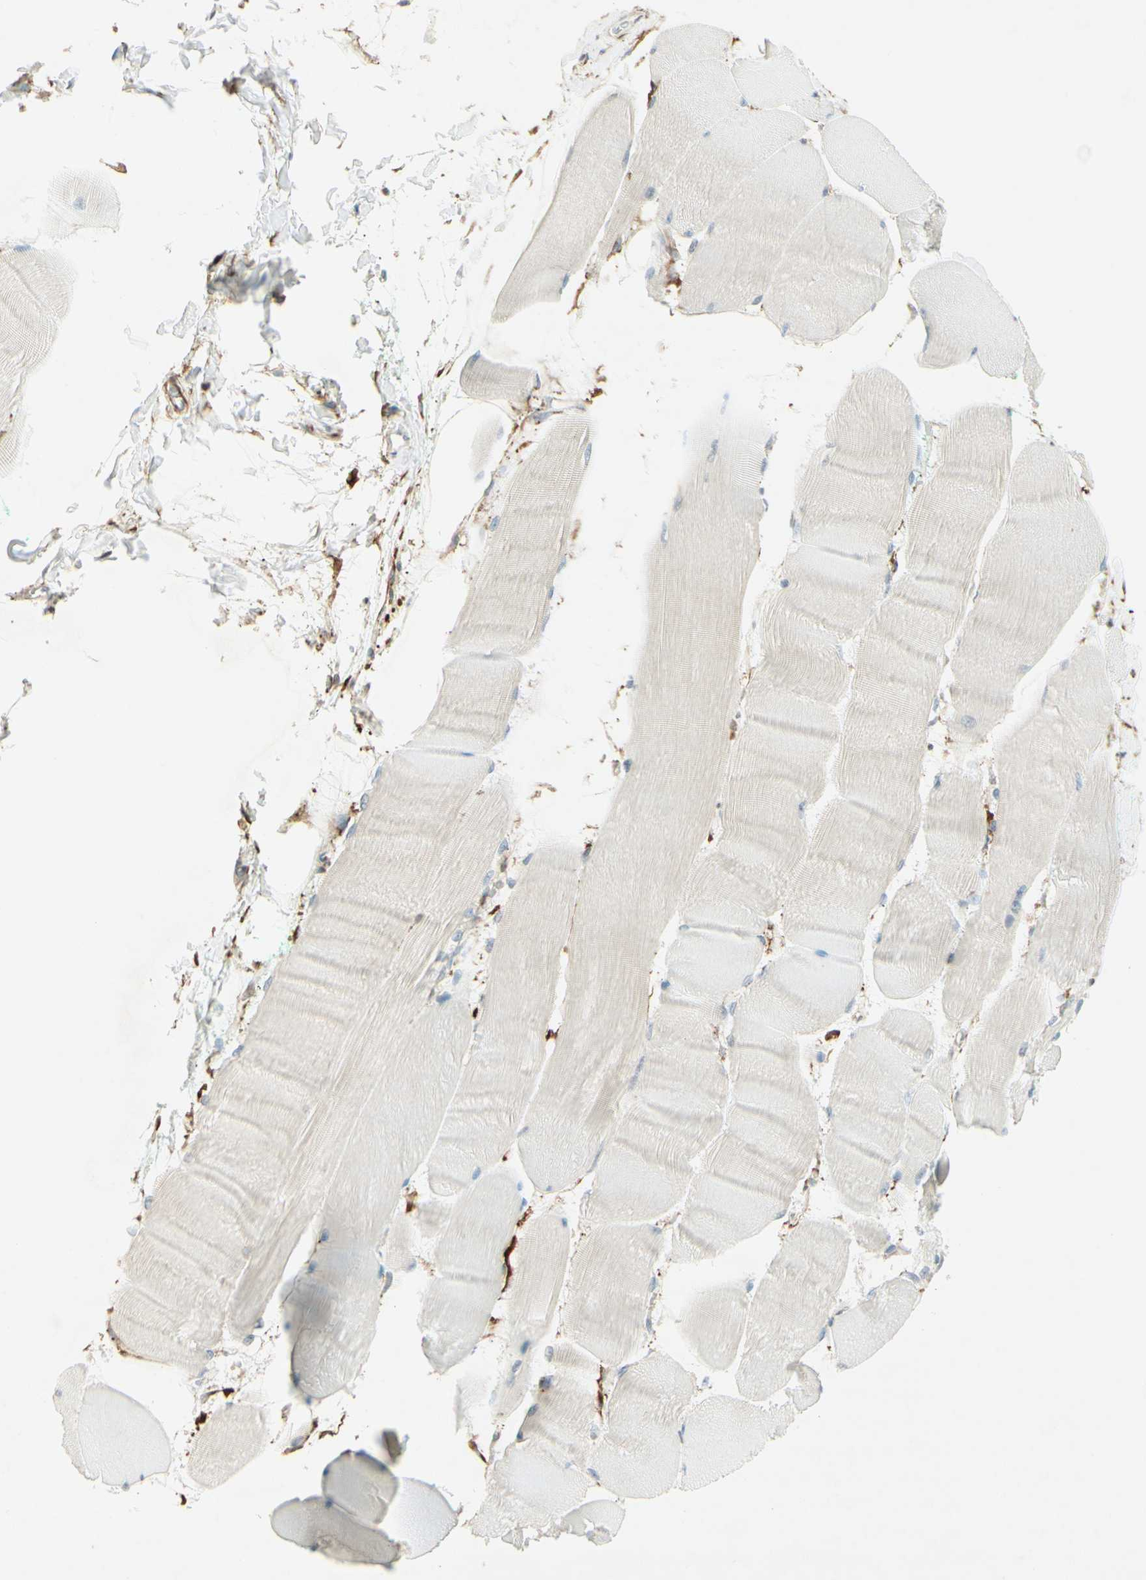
{"staining": {"intensity": "negative", "quantity": "none", "location": "none"}, "tissue": "skeletal muscle", "cell_type": "Myocytes", "image_type": "normal", "snomed": [{"axis": "morphology", "description": "Normal tissue, NOS"}, {"axis": "morphology", "description": "Squamous cell carcinoma, NOS"}, {"axis": "topography", "description": "Skeletal muscle"}], "caption": "Protein analysis of unremarkable skeletal muscle displays no significant positivity in myocytes. Nuclei are stained in blue.", "gene": "MAP1B", "patient": {"sex": "male", "age": 51}}